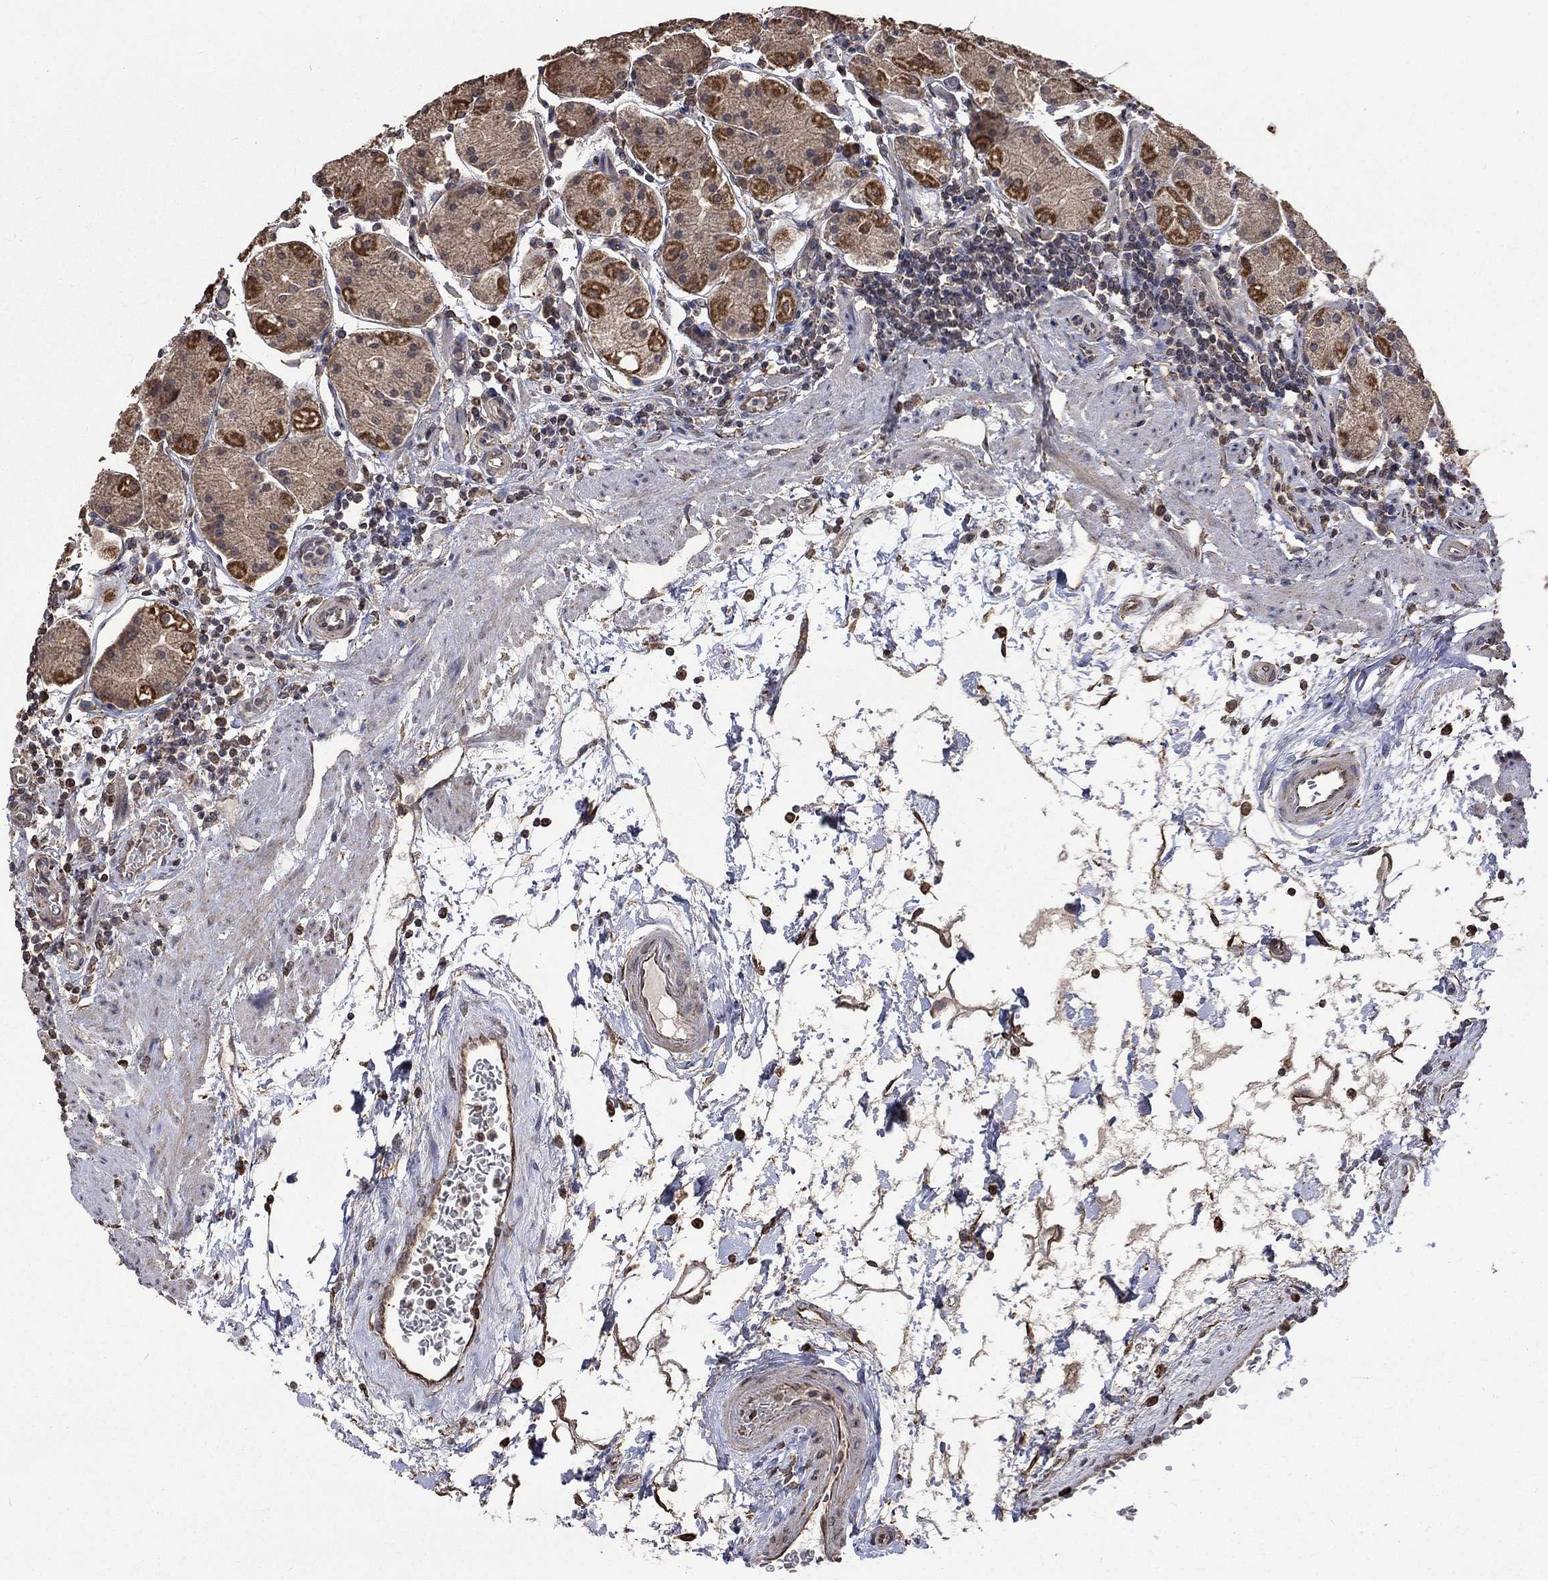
{"staining": {"intensity": "moderate", "quantity": ">75%", "location": "cytoplasmic/membranous"}, "tissue": "stomach", "cell_type": "Glandular cells", "image_type": "normal", "snomed": [{"axis": "morphology", "description": "Normal tissue, NOS"}, {"axis": "topography", "description": "Stomach"}], "caption": "Immunohistochemical staining of benign stomach demonstrates medium levels of moderate cytoplasmic/membranous staining in about >75% of glandular cells.", "gene": "ESRRA", "patient": {"sex": "male", "age": 54}}